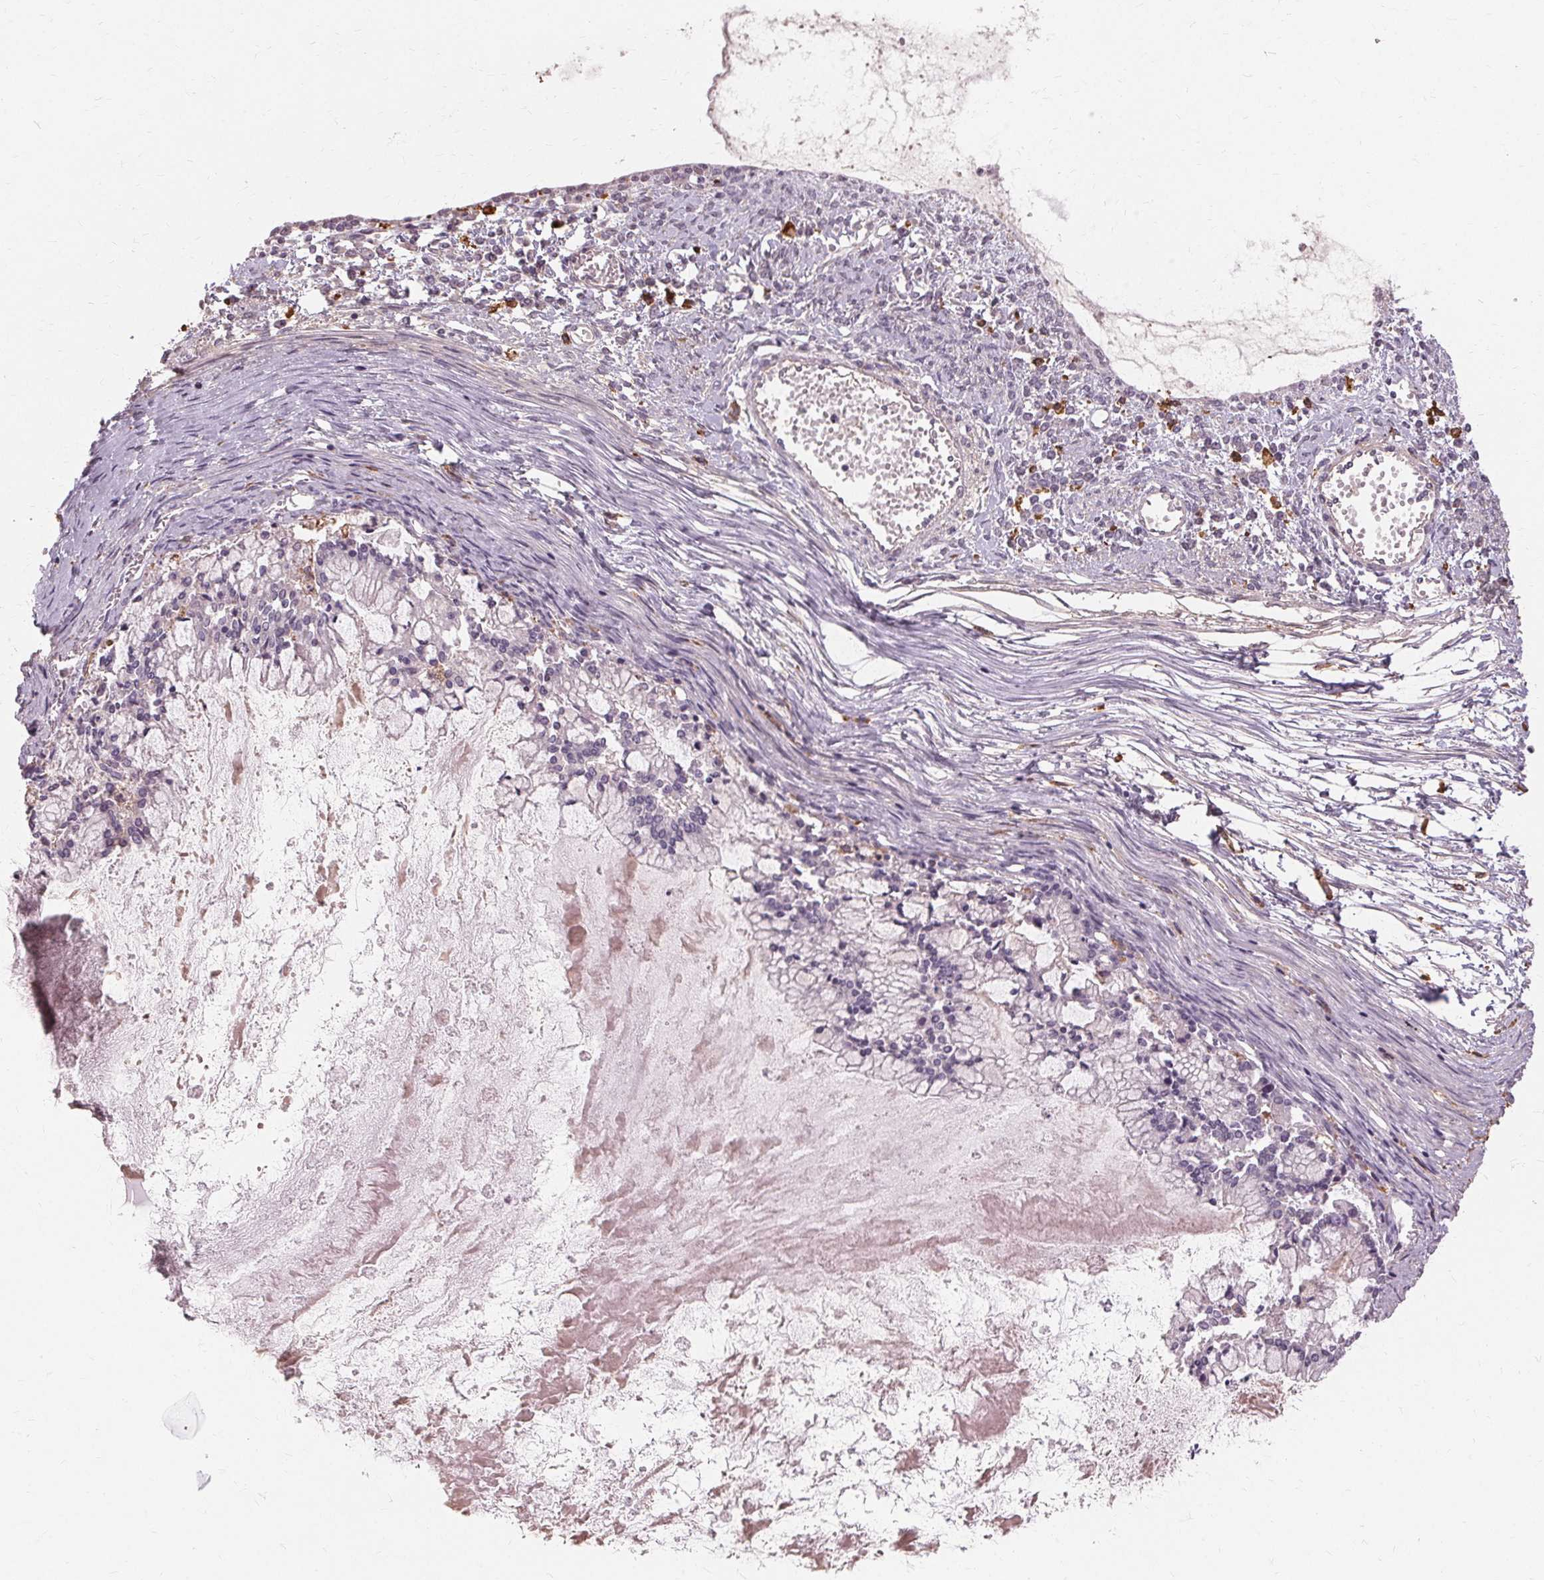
{"staining": {"intensity": "negative", "quantity": "none", "location": "none"}, "tissue": "ovarian cancer", "cell_type": "Tumor cells", "image_type": "cancer", "snomed": [{"axis": "morphology", "description": "Cystadenocarcinoma, mucinous, NOS"}, {"axis": "topography", "description": "Ovary"}], "caption": "Immunohistochemistry photomicrograph of human ovarian cancer (mucinous cystadenocarcinoma) stained for a protein (brown), which demonstrates no staining in tumor cells.", "gene": "IFNGR1", "patient": {"sex": "female", "age": 67}}